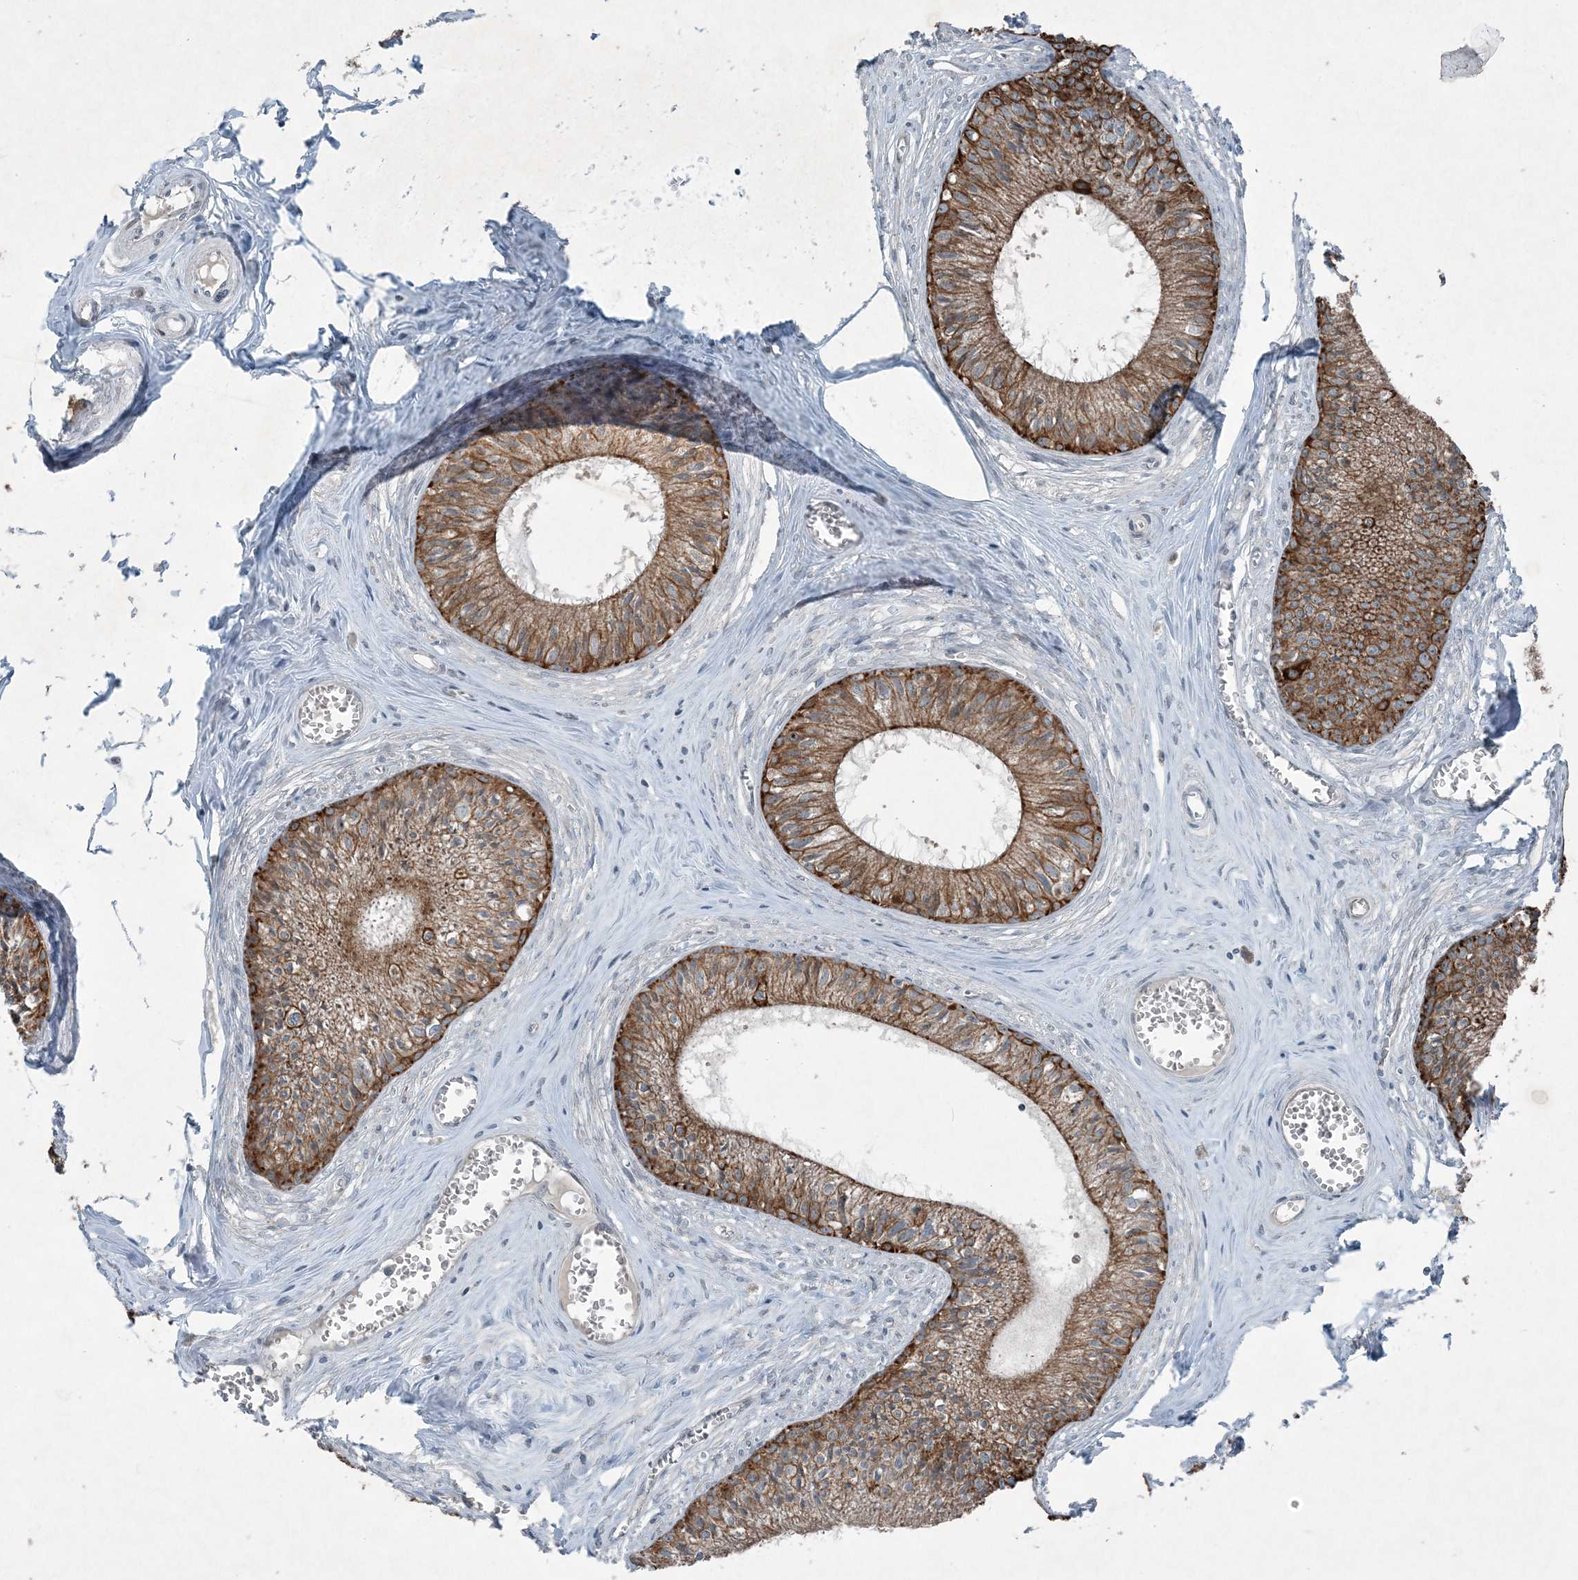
{"staining": {"intensity": "strong", "quantity": "25%-75%", "location": "cytoplasmic/membranous"}, "tissue": "epididymis", "cell_type": "Glandular cells", "image_type": "normal", "snomed": [{"axis": "morphology", "description": "Normal tissue, NOS"}, {"axis": "topography", "description": "Epididymis"}], "caption": "An image of epididymis stained for a protein demonstrates strong cytoplasmic/membranous brown staining in glandular cells. (DAB IHC, brown staining for protein, blue staining for nuclei).", "gene": "PC", "patient": {"sex": "male", "age": 36}}